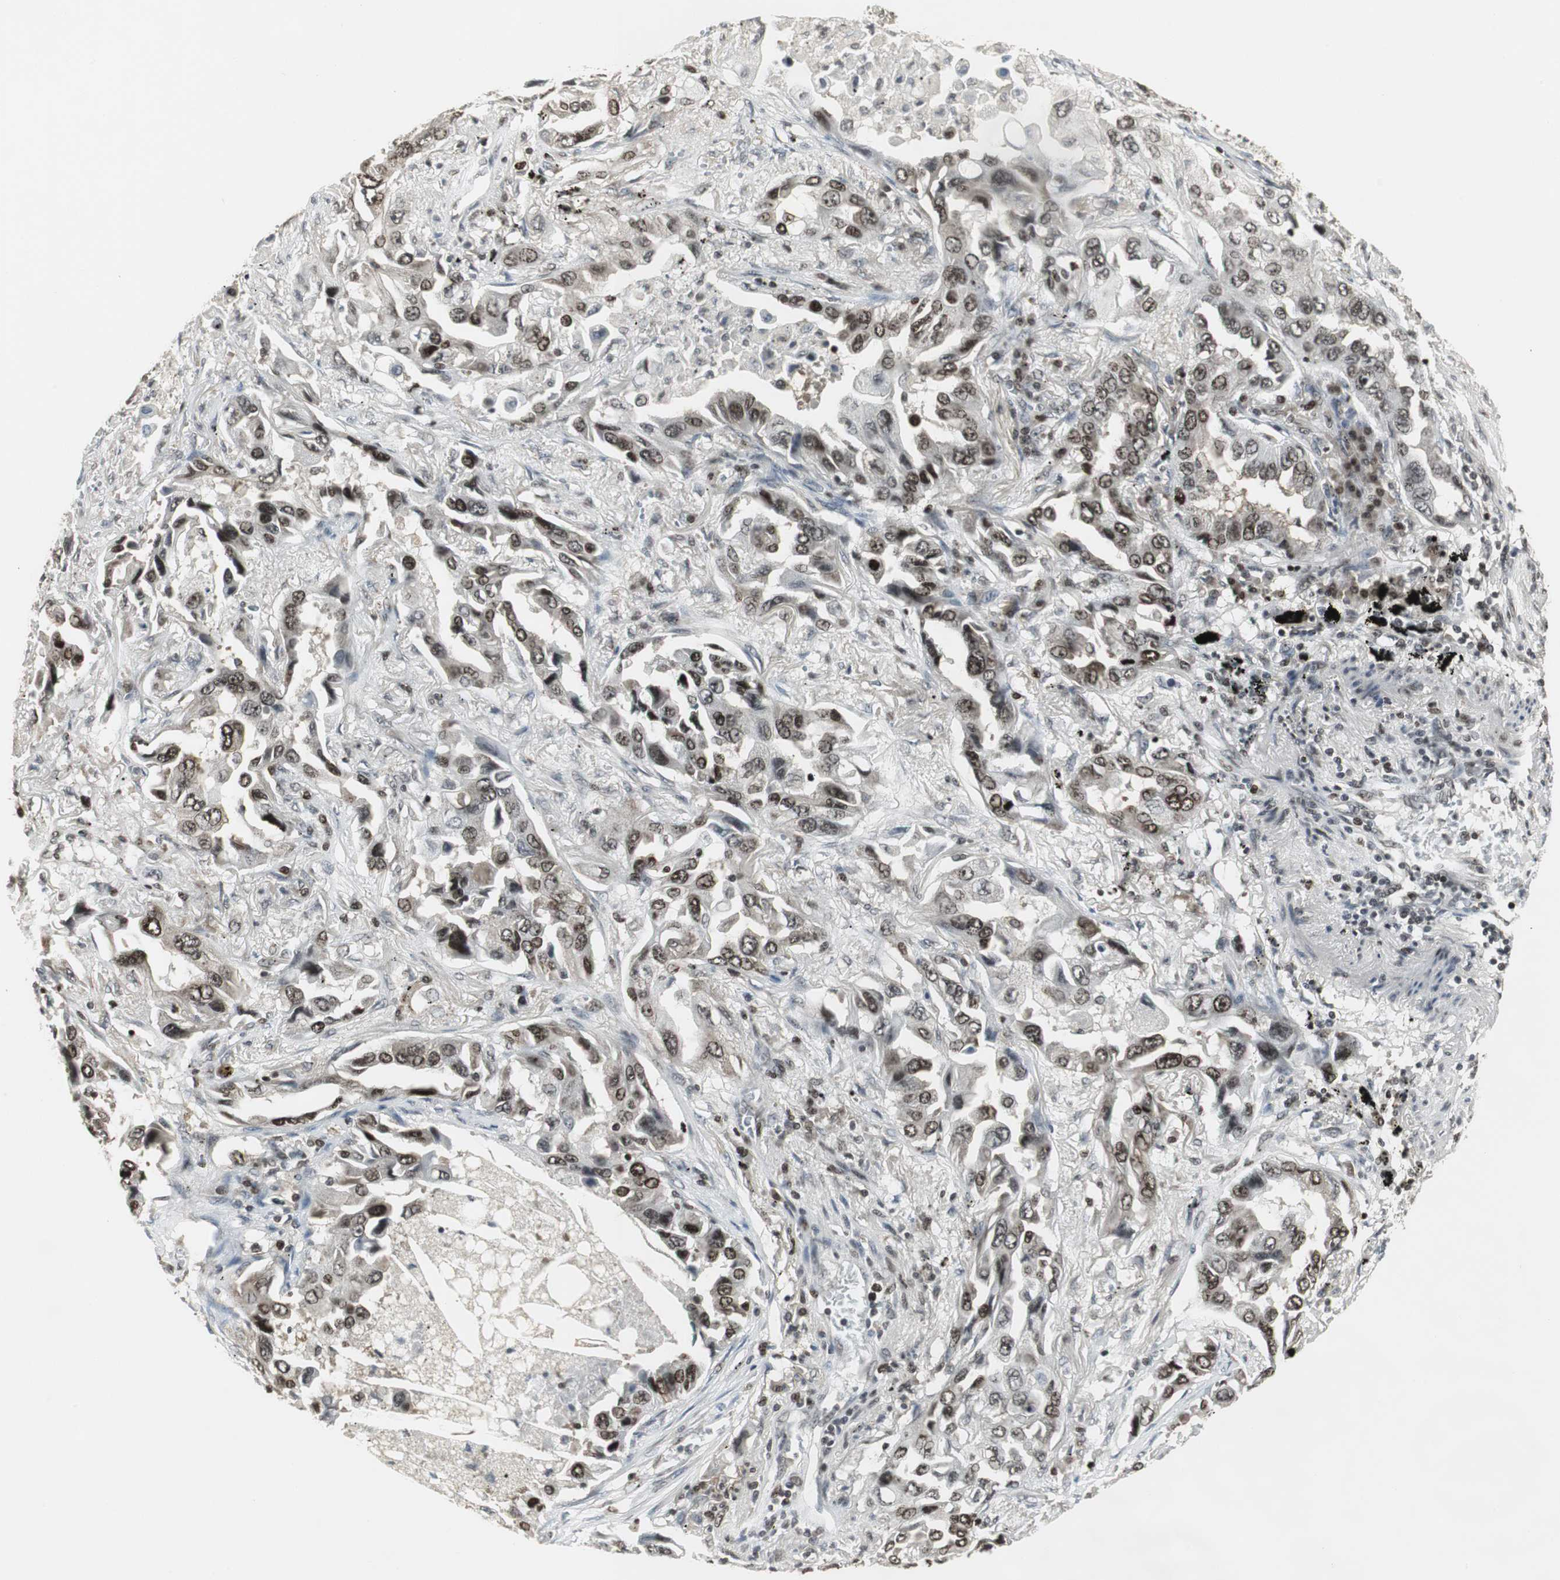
{"staining": {"intensity": "moderate", "quantity": ">75%", "location": "nuclear"}, "tissue": "lung cancer", "cell_type": "Tumor cells", "image_type": "cancer", "snomed": [{"axis": "morphology", "description": "Adenocarcinoma, NOS"}, {"axis": "topography", "description": "Lung"}], "caption": "Moderate nuclear expression for a protein is seen in approximately >75% of tumor cells of lung cancer (adenocarcinoma) using immunohistochemistry.", "gene": "MPG", "patient": {"sex": "female", "age": 65}}